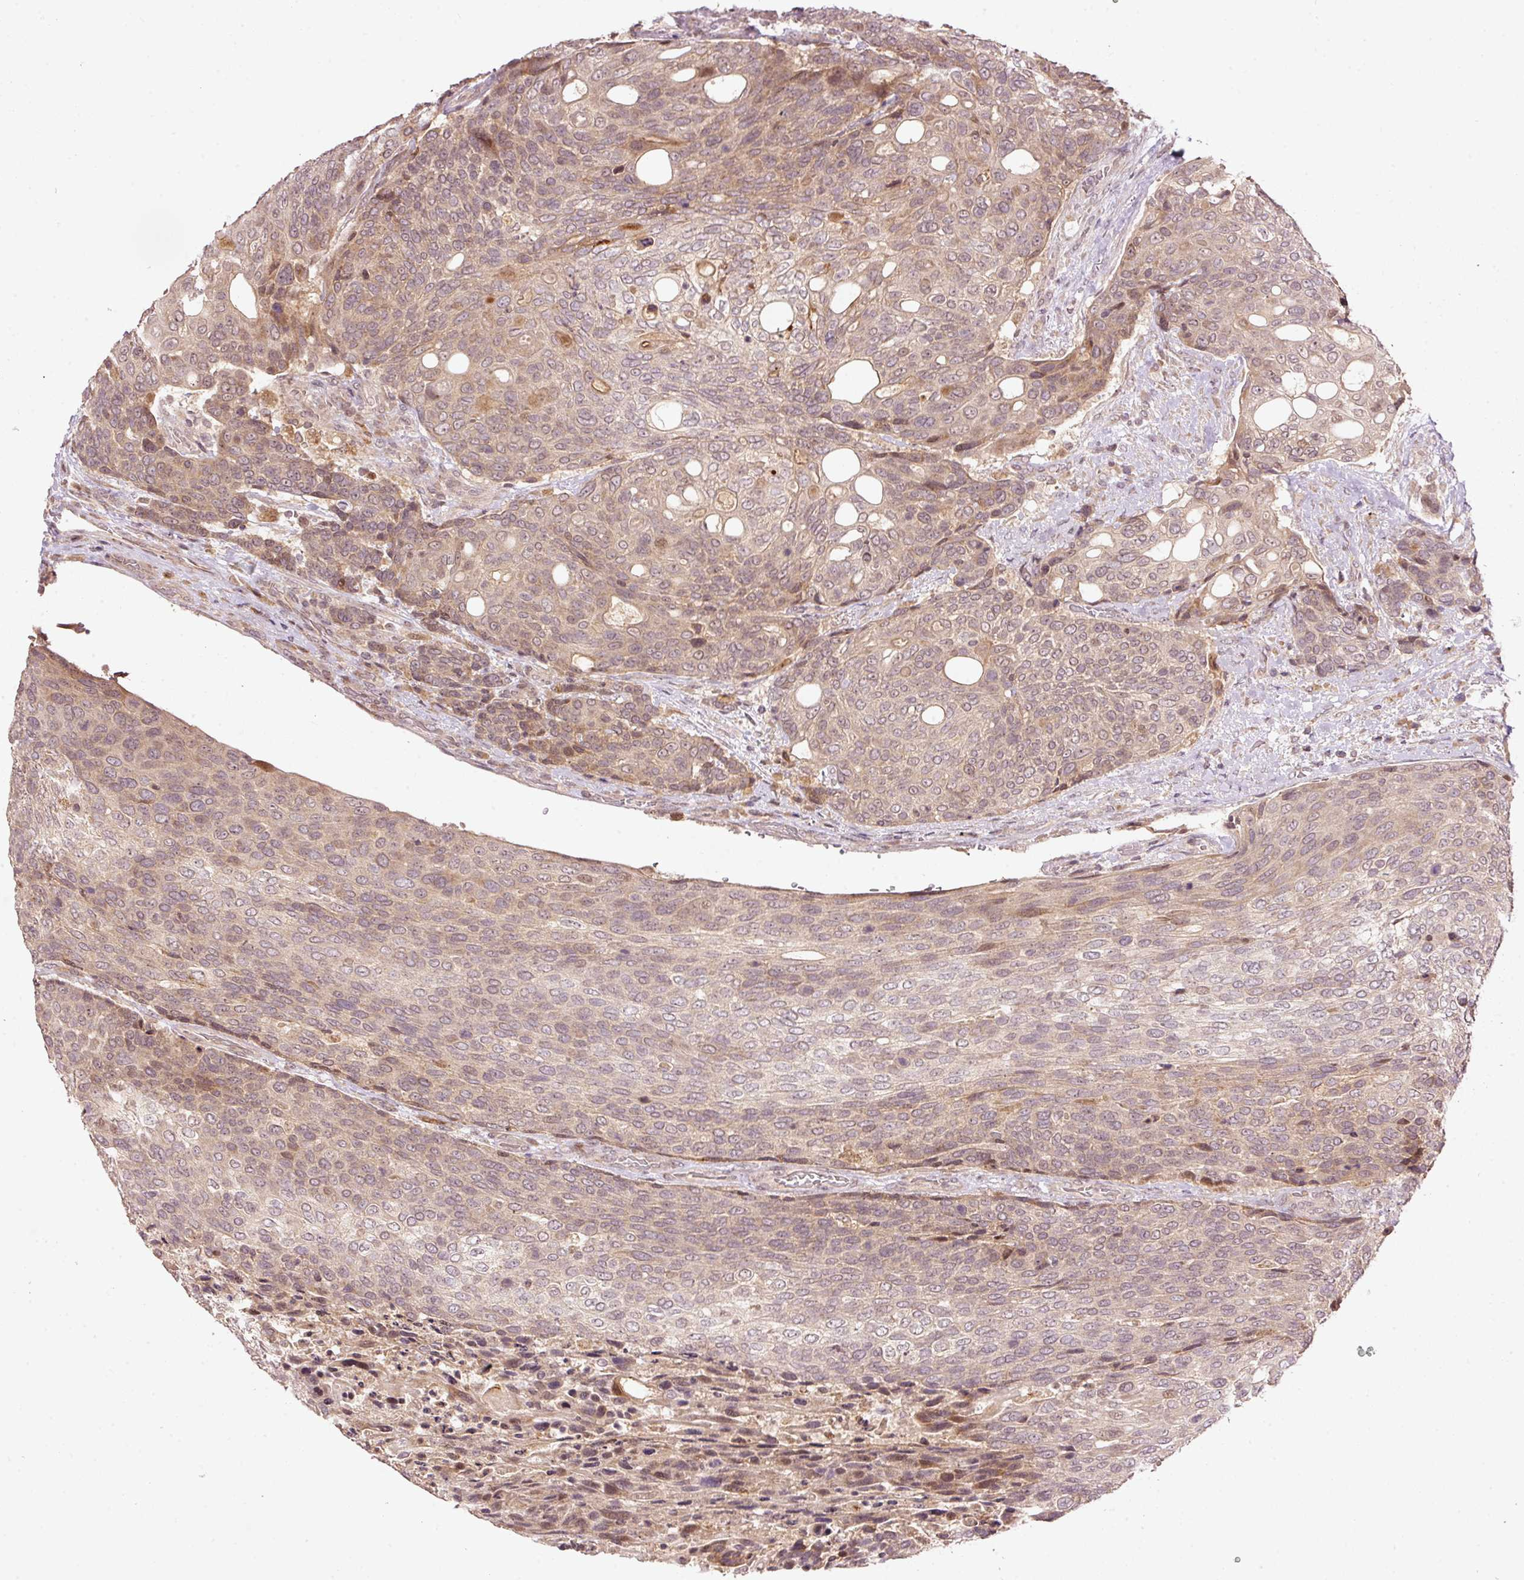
{"staining": {"intensity": "weak", "quantity": "<25%", "location": "nuclear"}, "tissue": "urothelial cancer", "cell_type": "Tumor cells", "image_type": "cancer", "snomed": [{"axis": "morphology", "description": "Urothelial carcinoma, High grade"}, {"axis": "topography", "description": "Urinary bladder"}], "caption": "This is an immunohistochemistry (IHC) histopathology image of high-grade urothelial carcinoma. There is no expression in tumor cells.", "gene": "PCDHB1", "patient": {"sex": "female", "age": 70}}